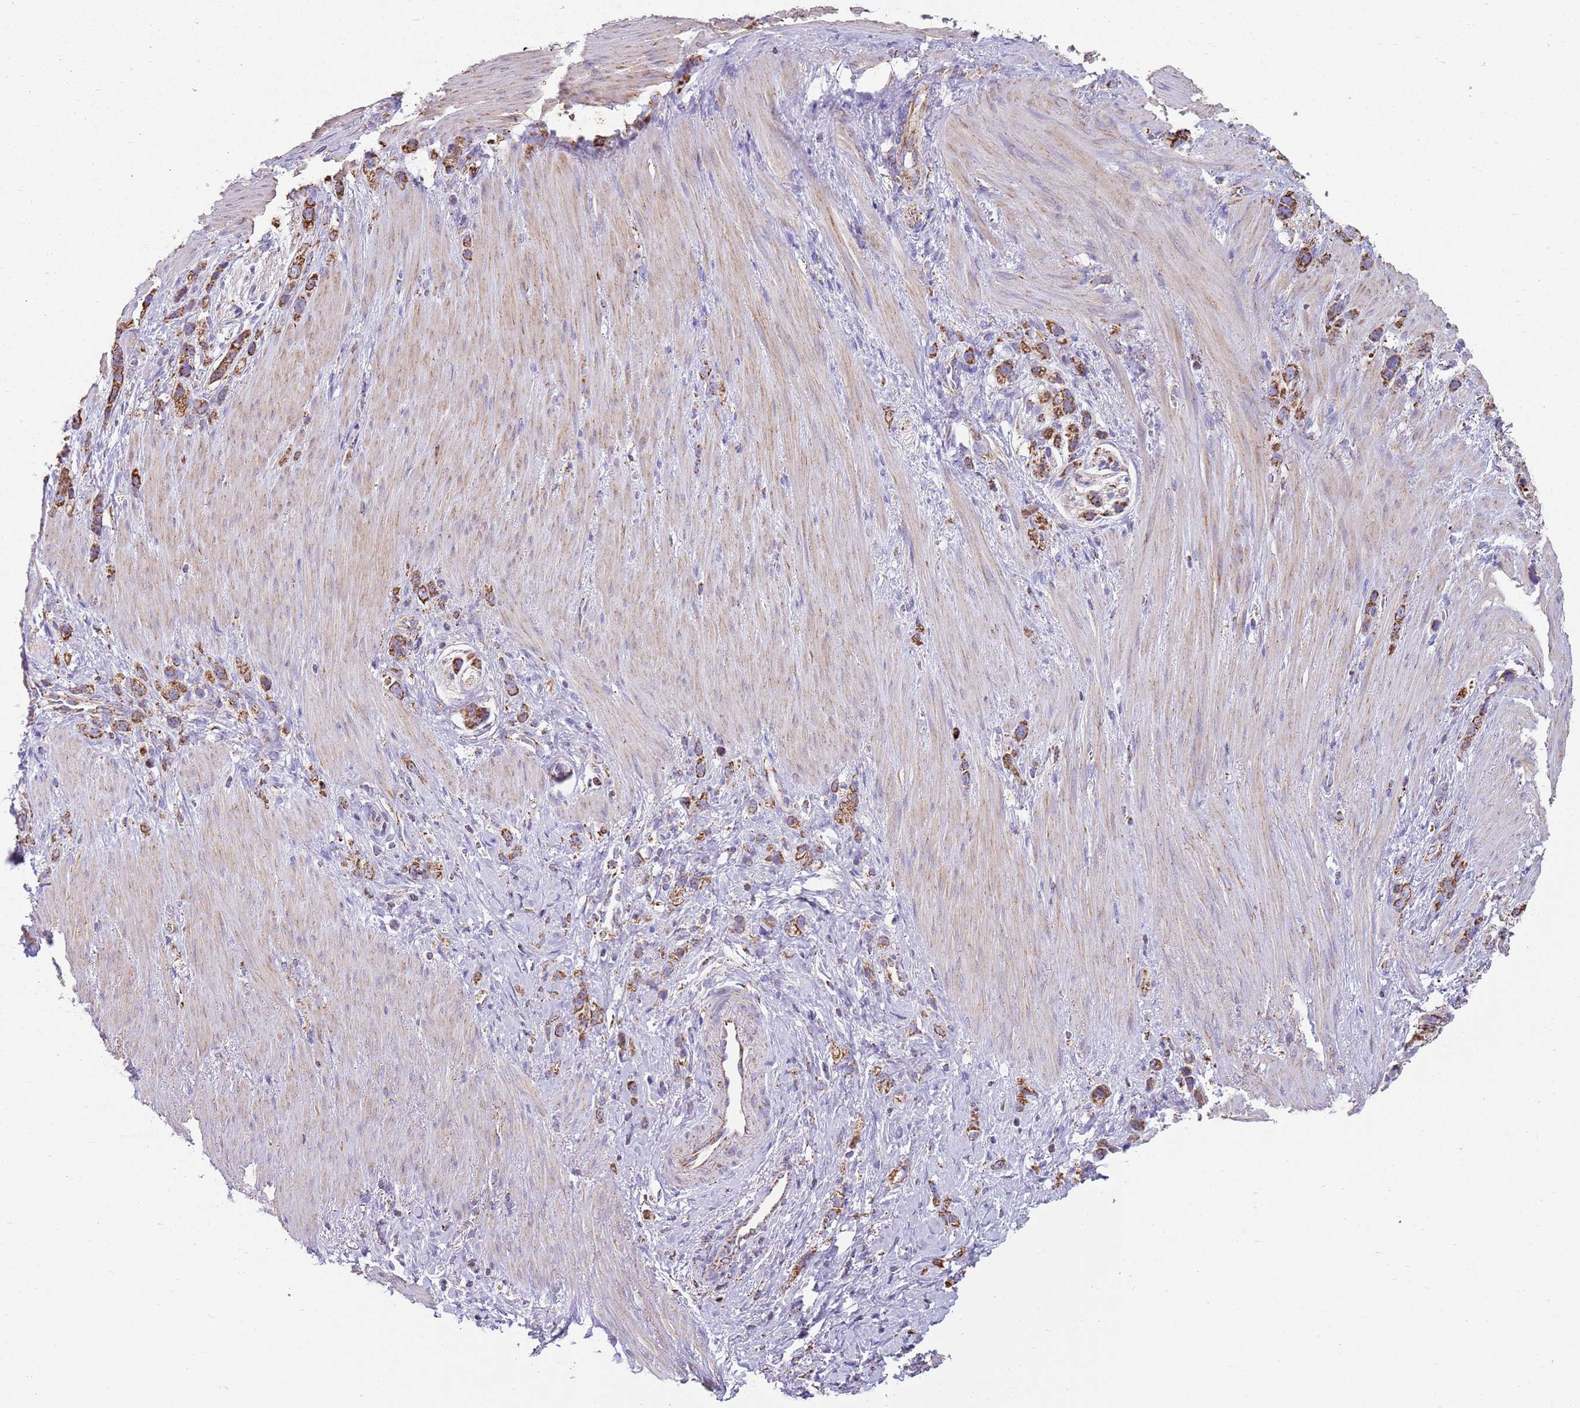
{"staining": {"intensity": "strong", "quantity": ">75%", "location": "cytoplasmic/membranous"}, "tissue": "stomach cancer", "cell_type": "Tumor cells", "image_type": "cancer", "snomed": [{"axis": "morphology", "description": "Adenocarcinoma, NOS"}, {"axis": "topography", "description": "Stomach"}], "caption": "Brown immunohistochemical staining in stomach cancer (adenocarcinoma) displays strong cytoplasmic/membranous positivity in approximately >75% of tumor cells.", "gene": "TTLL1", "patient": {"sex": "female", "age": 65}}